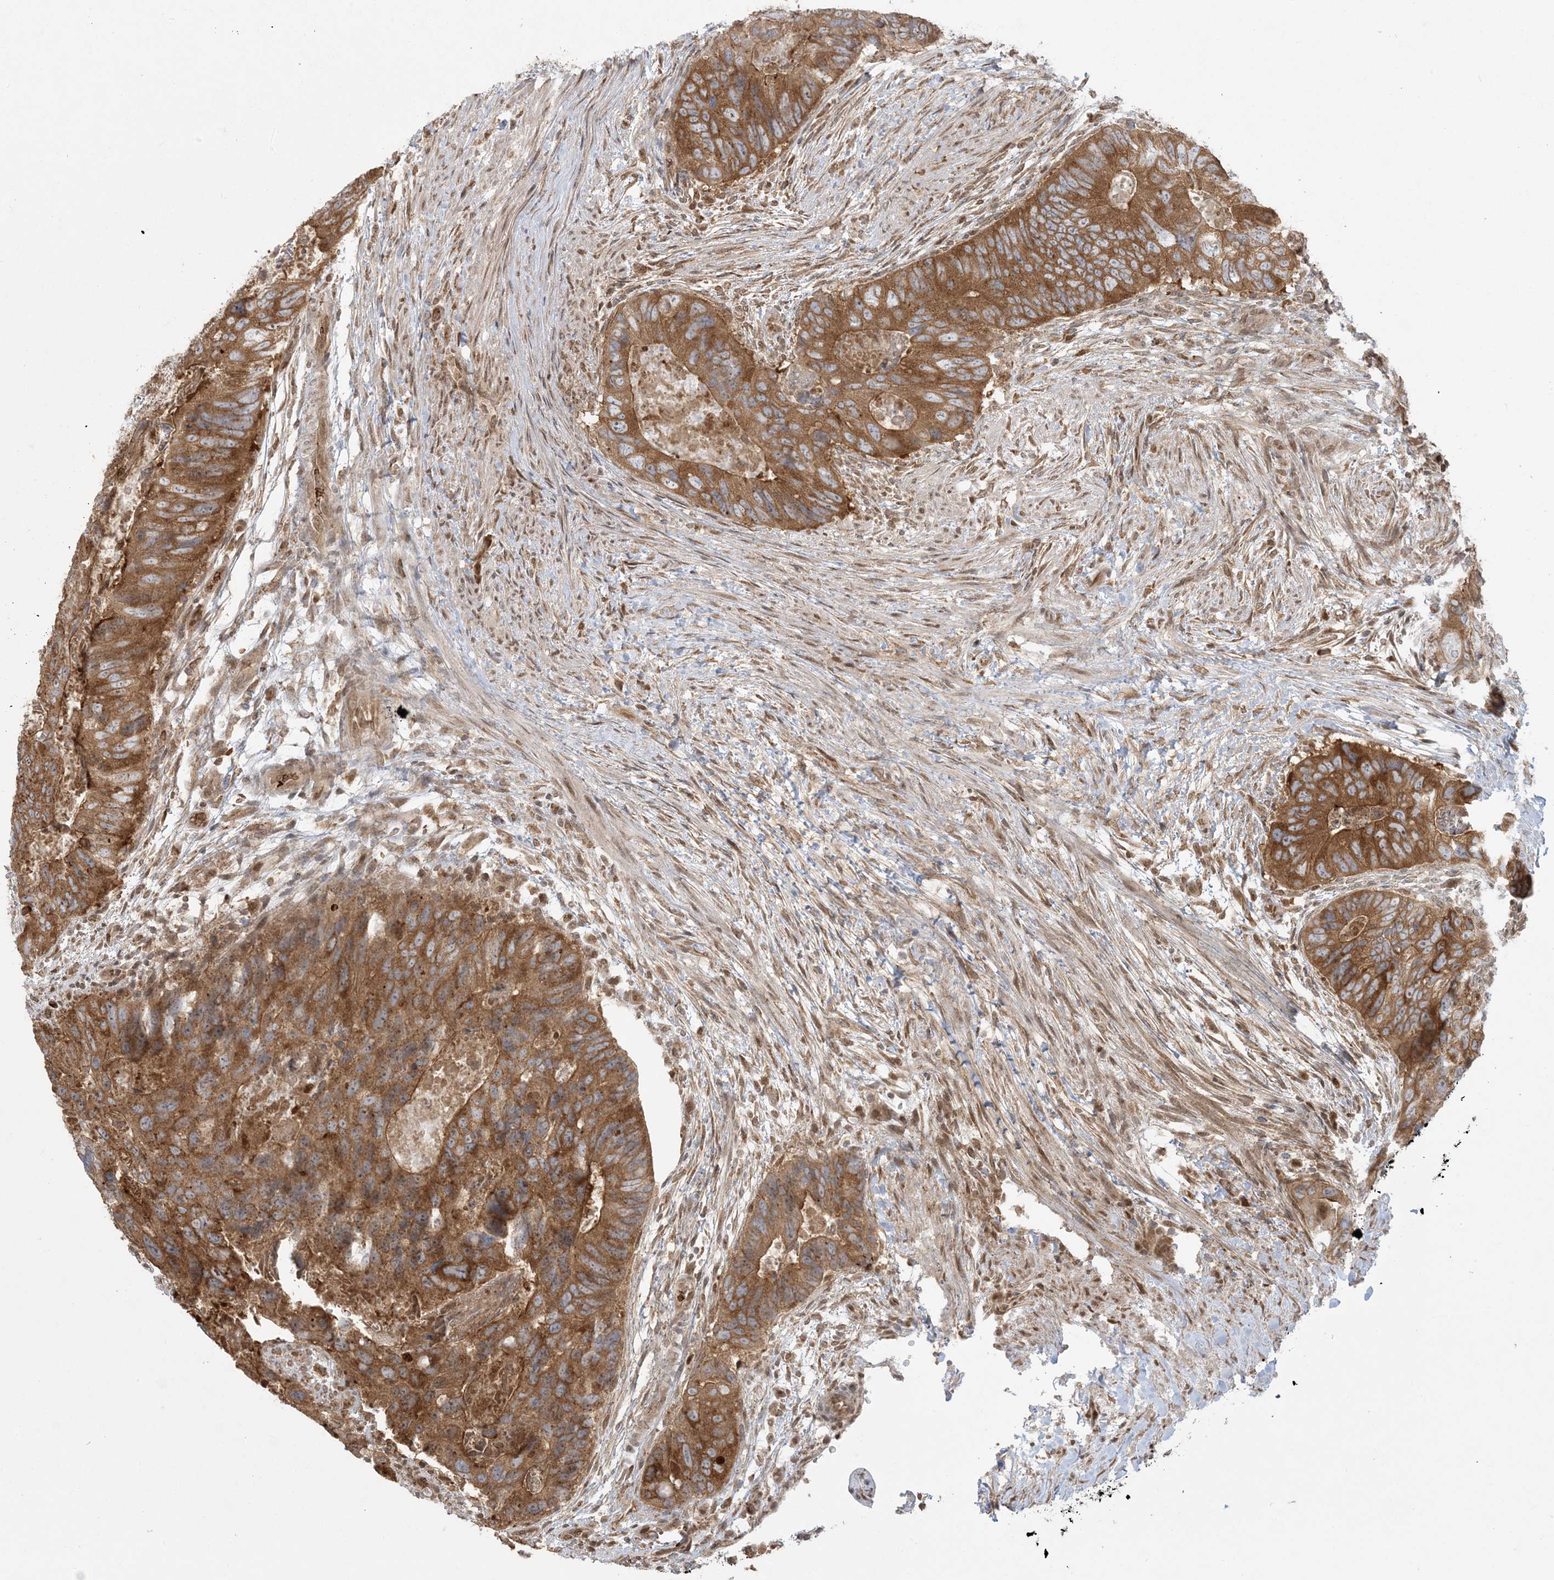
{"staining": {"intensity": "moderate", "quantity": ">75%", "location": "cytoplasmic/membranous"}, "tissue": "colorectal cancer", "cell_type": "Tumor cells", "image_type": "cancer", "snomed": [{"axis": "morphology", "description": "Adenocarcinoma, NOS"}, {"axis": "topography", "description": "Rectum"}], "caption": "The photomicrograph shows staining of colorectal adenocarcinoma, revealing moderate cytoplasmic/membranous protein staining (brown color) within tumor cells.", "gene": "ABCF3", "patient": {"sex": "male", "age": 63}}